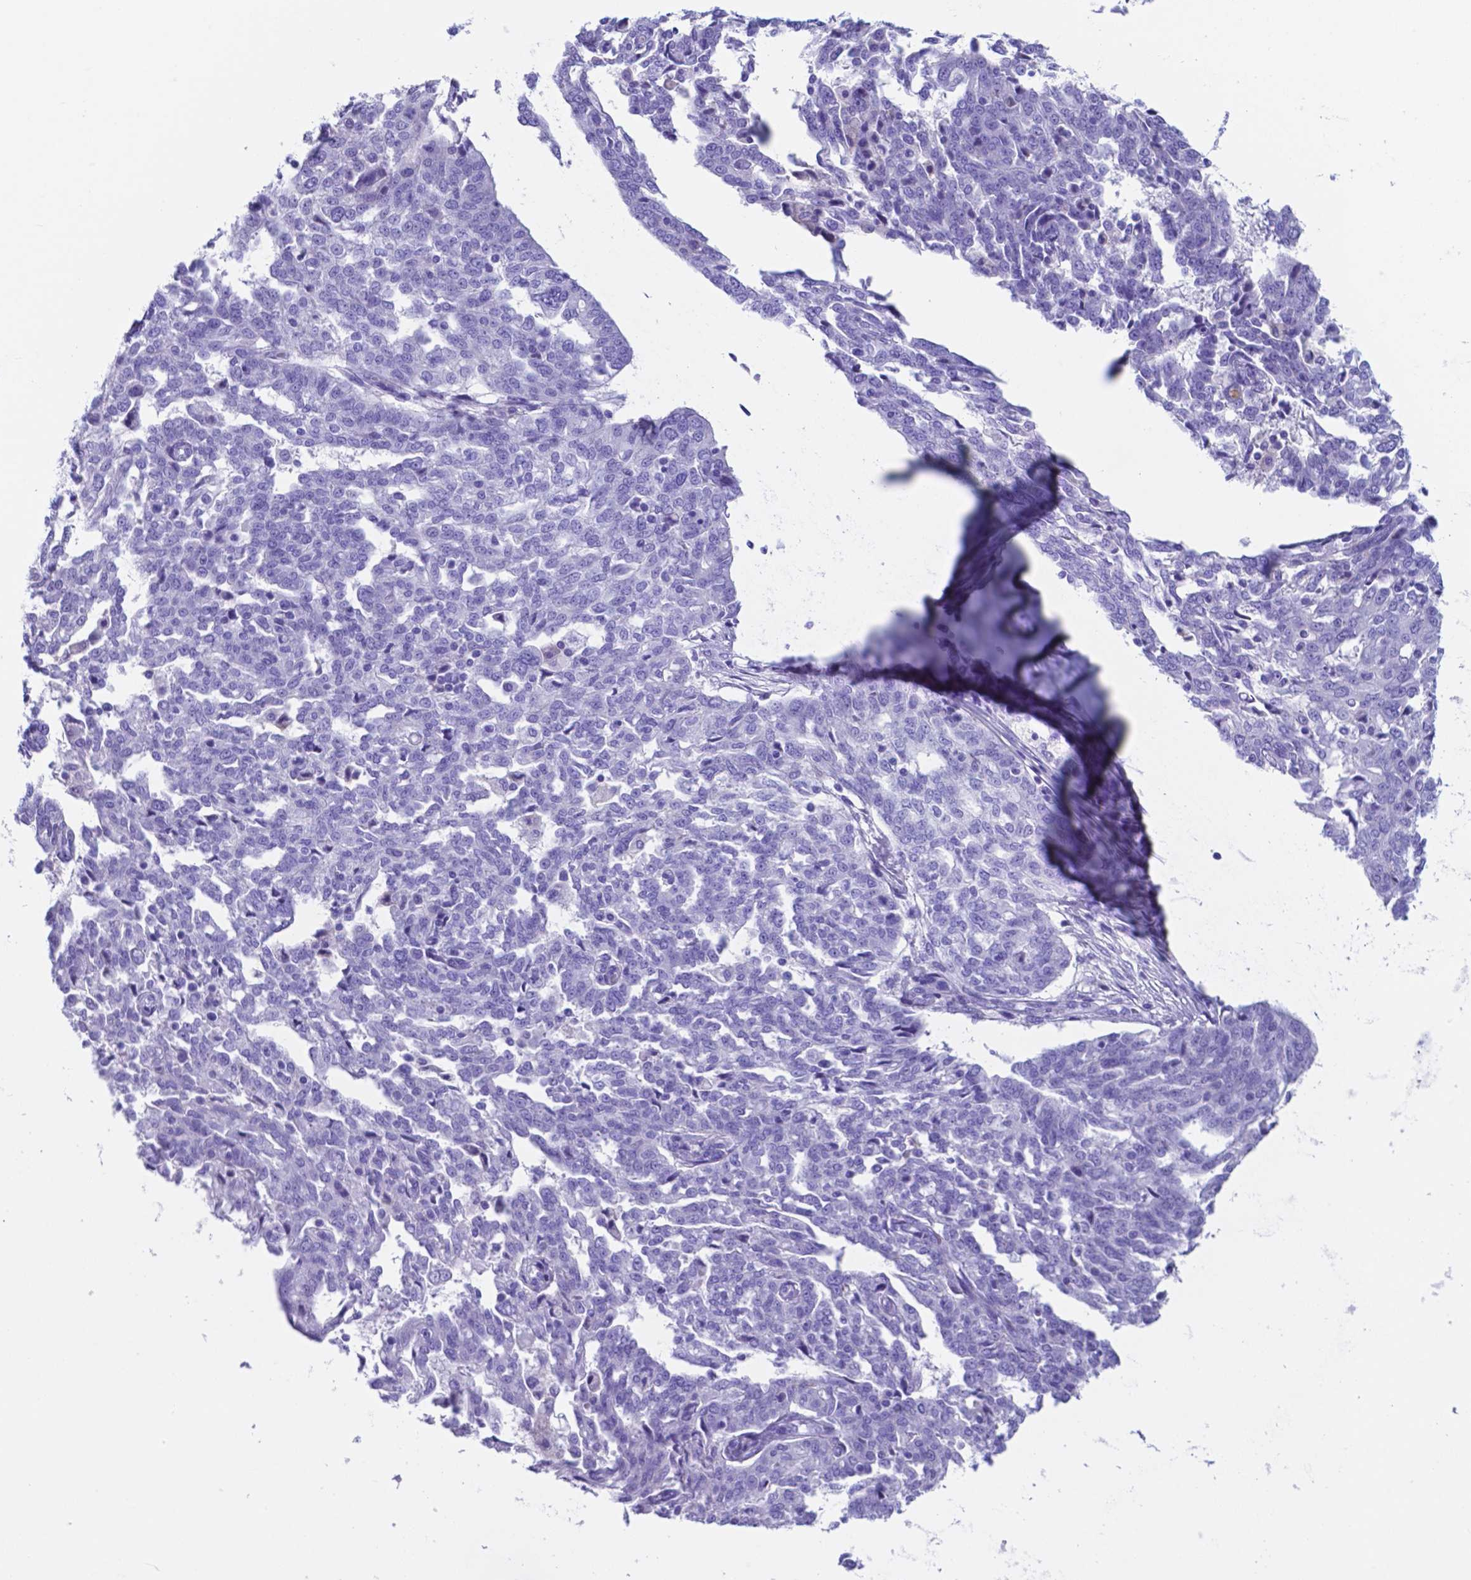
{"staining": {"intensity": "negative", "quantity": "none", "location": "none"}, "tissue": "ovarian cancer", "cell_type": "Tumor cells", "image_type": "cancer", "snomed": [{"axis": "morphology", "description": "Cystadenocarcinoma, serous, NOS"}, {"axis": "topography", "description": "Ovary"}], "caption": "This micrograph is of ovarian cancer (serous cystadenocarcinoma) stained with immunohistochemistry to label a protein in brown with the nuclei are counter-stained blue. There is no staining in tumor cells. Nuclei are stained in blue.", "gene": "DNAAF8", "patient": {"sex": "female", "age": 67}}